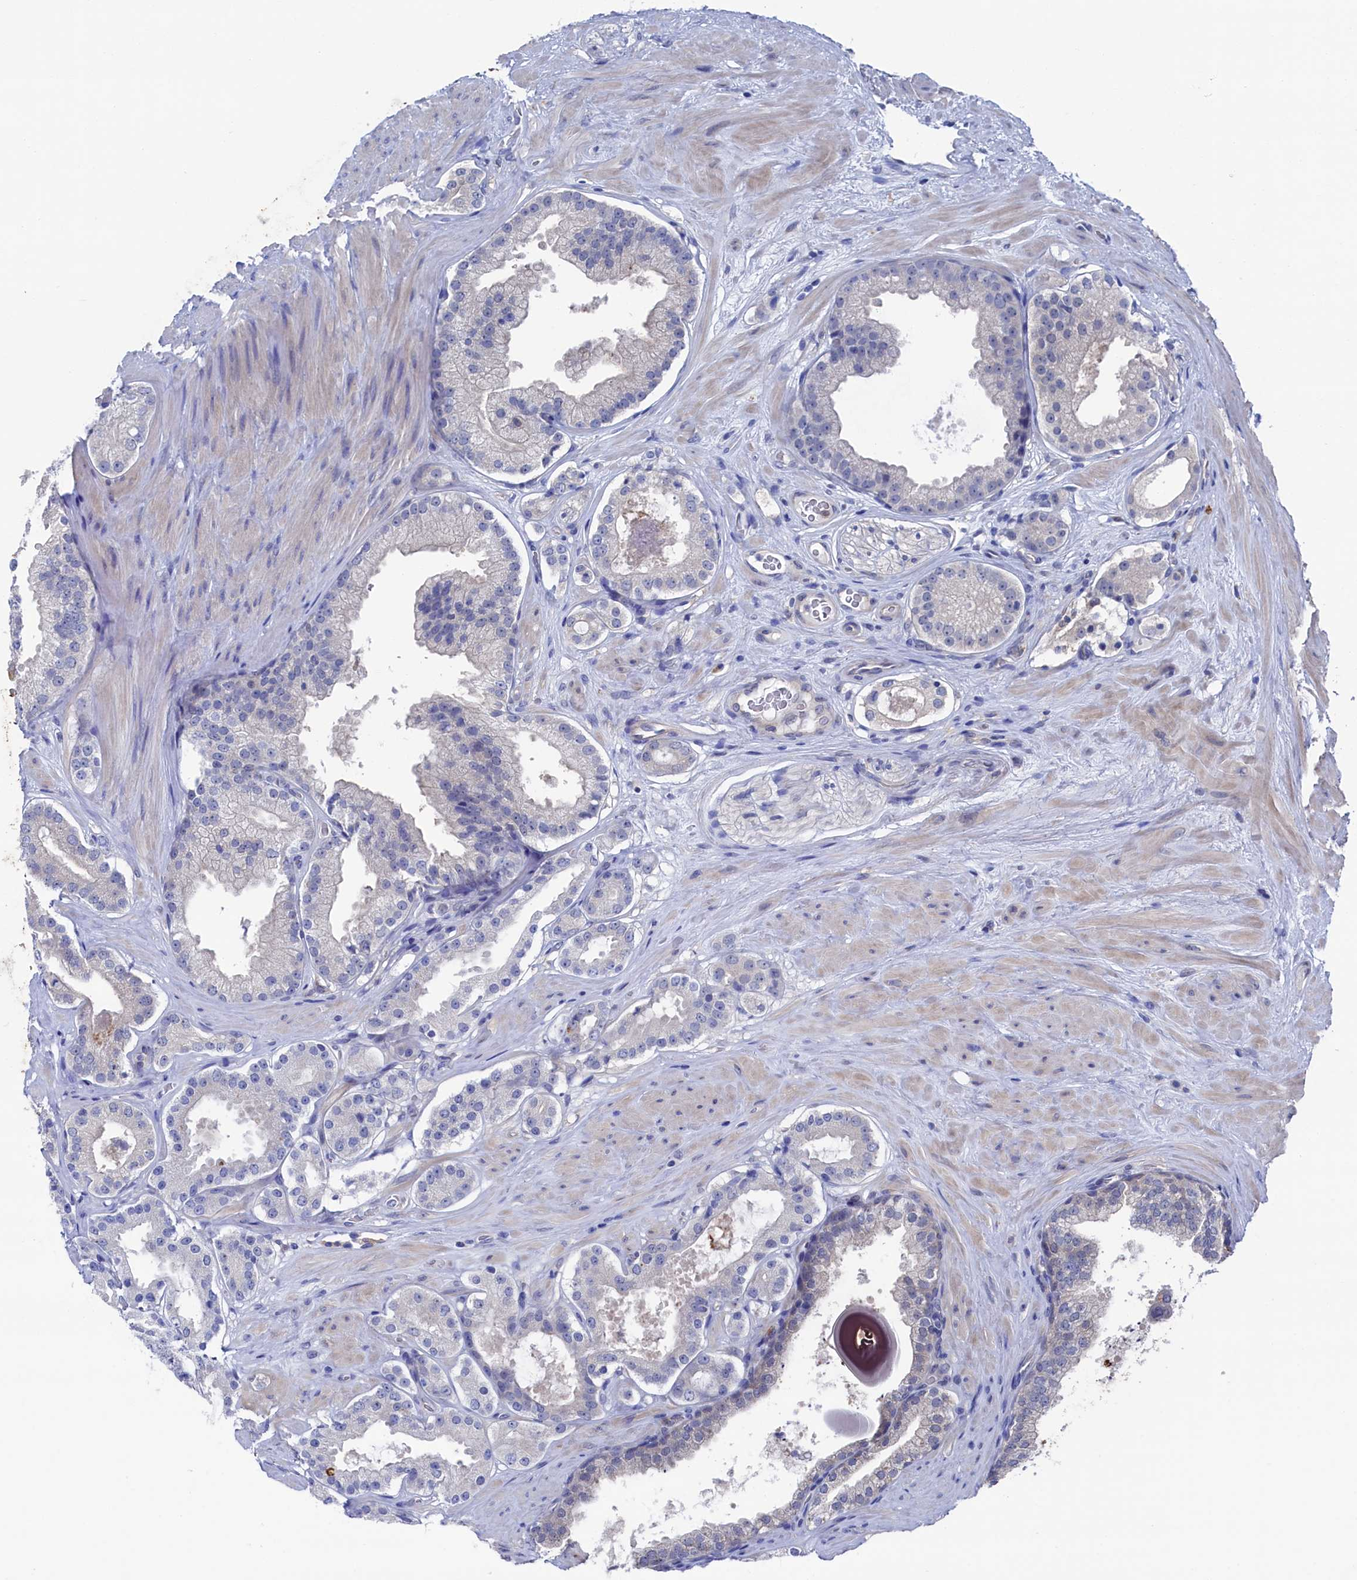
{"staining": {"intensity": "negative", "quantity": "none", "location": "none"}, "tissue": "prostate cancer", "cell_type": "Tumor cells", "image_type": "cancer", "snomed": [{"axis": "morphology", "description": "Adenocarcinoma, High grade"}, {"axis": "topography", "description": "Prostate"}], "caption": "A high-resolution photomicrograph shows immunohistochemistry staining of prostate cancer, which reveals no significant staining in tumor cells.", "gene": "RNH1", "patient": {"sex": "male", "age": 65}}